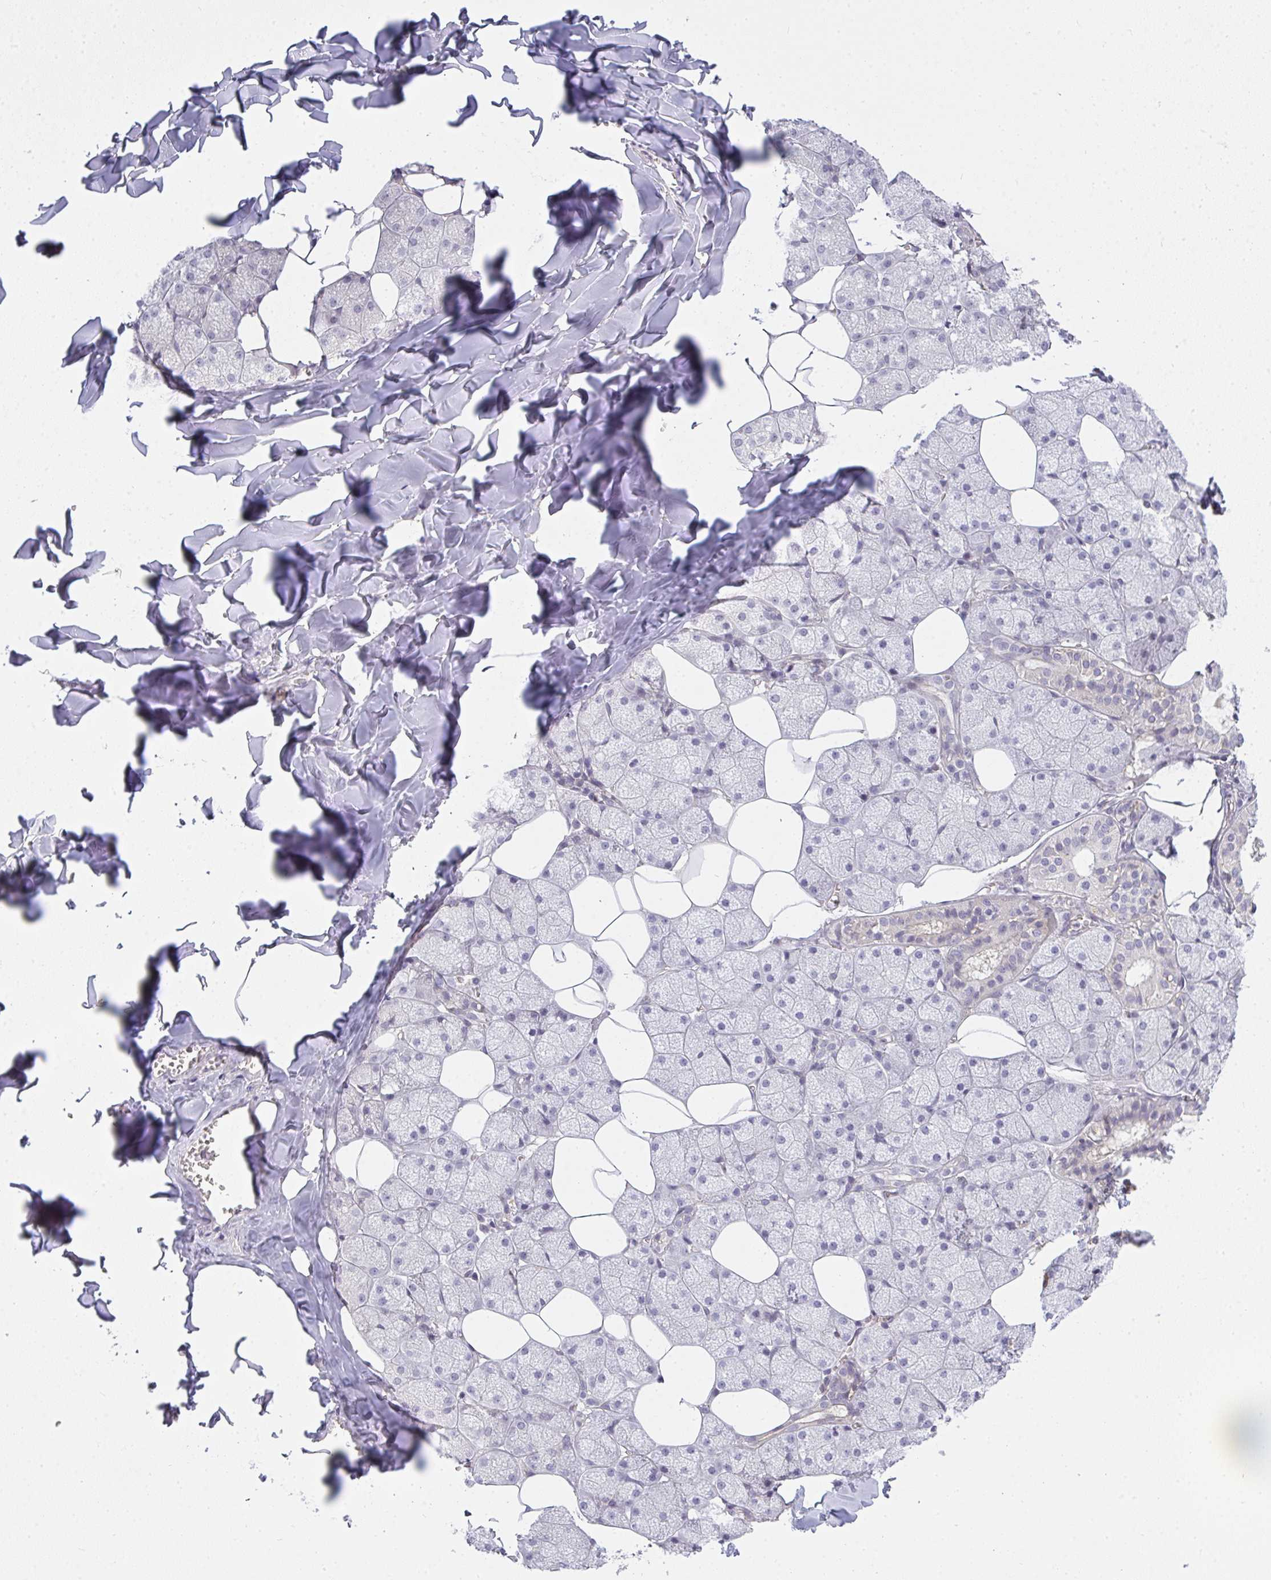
{"staining": {"intensity": "weak", "quantity": "<25%", "location": "cytoplasmic/membranous"}, "tissue": "salivary gland", "cell_type": "Glandular cells", "image_type": "normal", "snomed": [{"axis": "morphology", "description": "Normal tissue, NOS"}, {"axis": "topography", "description": "Salivary gland"}, {"axis": "topography", "description": "Peripheral nerve tissue"}], "caption": "There is no significant positivity in glandular cells of salivary gland. (DAB IHC with hematoxylin counter stain).", "gene": "GSDMB", "patient": {"sex": "male", "age": 38}}